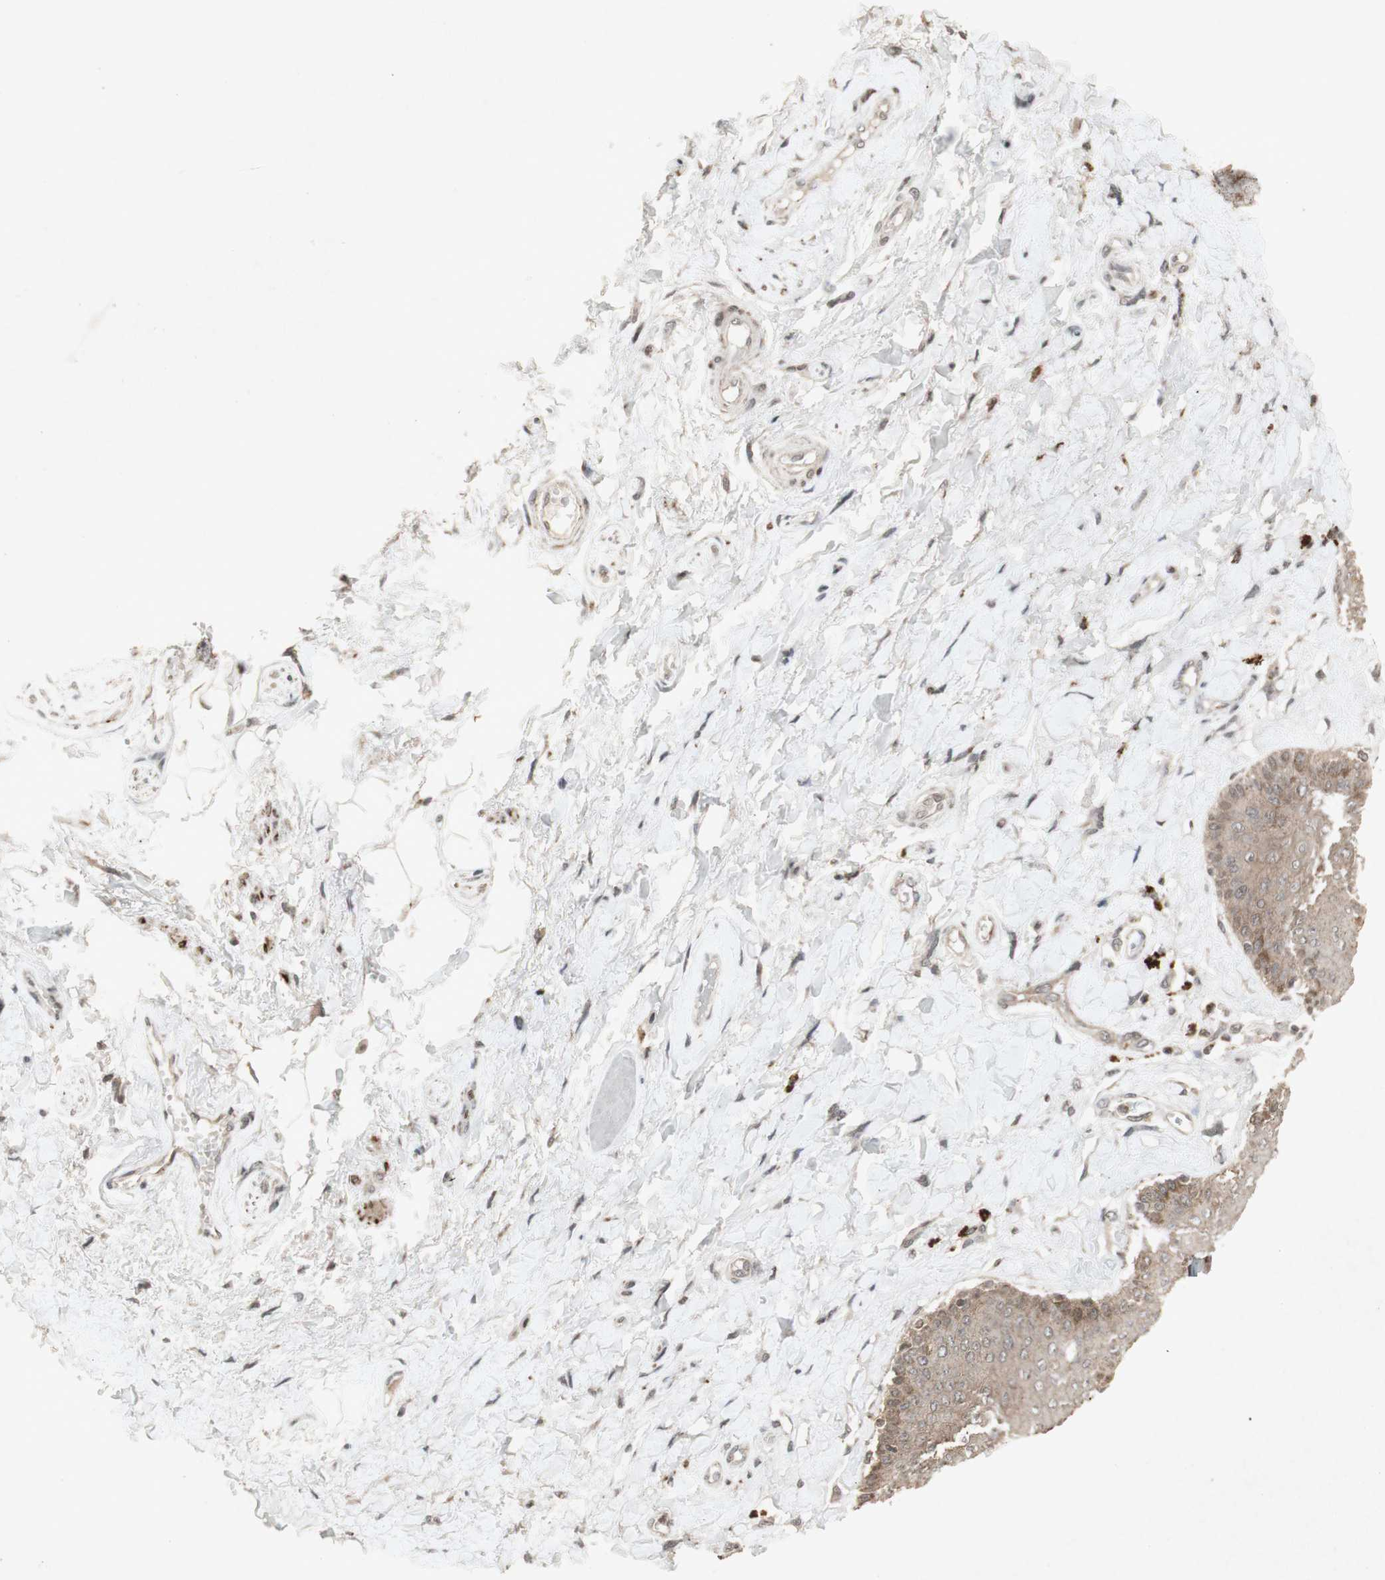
{"staining": {"intensity": "moderate", "quantity": ">75%", "location": "cytoplasmic/membranous,nuclear"}, "tissue": "skin", "cell_type": "Epidermal cells", "image_type": "normal", "snomed": [{"axis": "morphology", "description": "Normal tissue, NOS"}, {"axis": "topography", "description": "Anal"}], "caption": "Moderate cytoplasmic/membranous,nuclear protein staining is seen in about >75% of epidermal cells in skin. The staining is performed using DAB brown chromogen to label protein expression. The nuclei are counter-stained blue using hematoxylin.", "gene": "PLXNA1", "patient": {"sex": "male", "age": 69}}